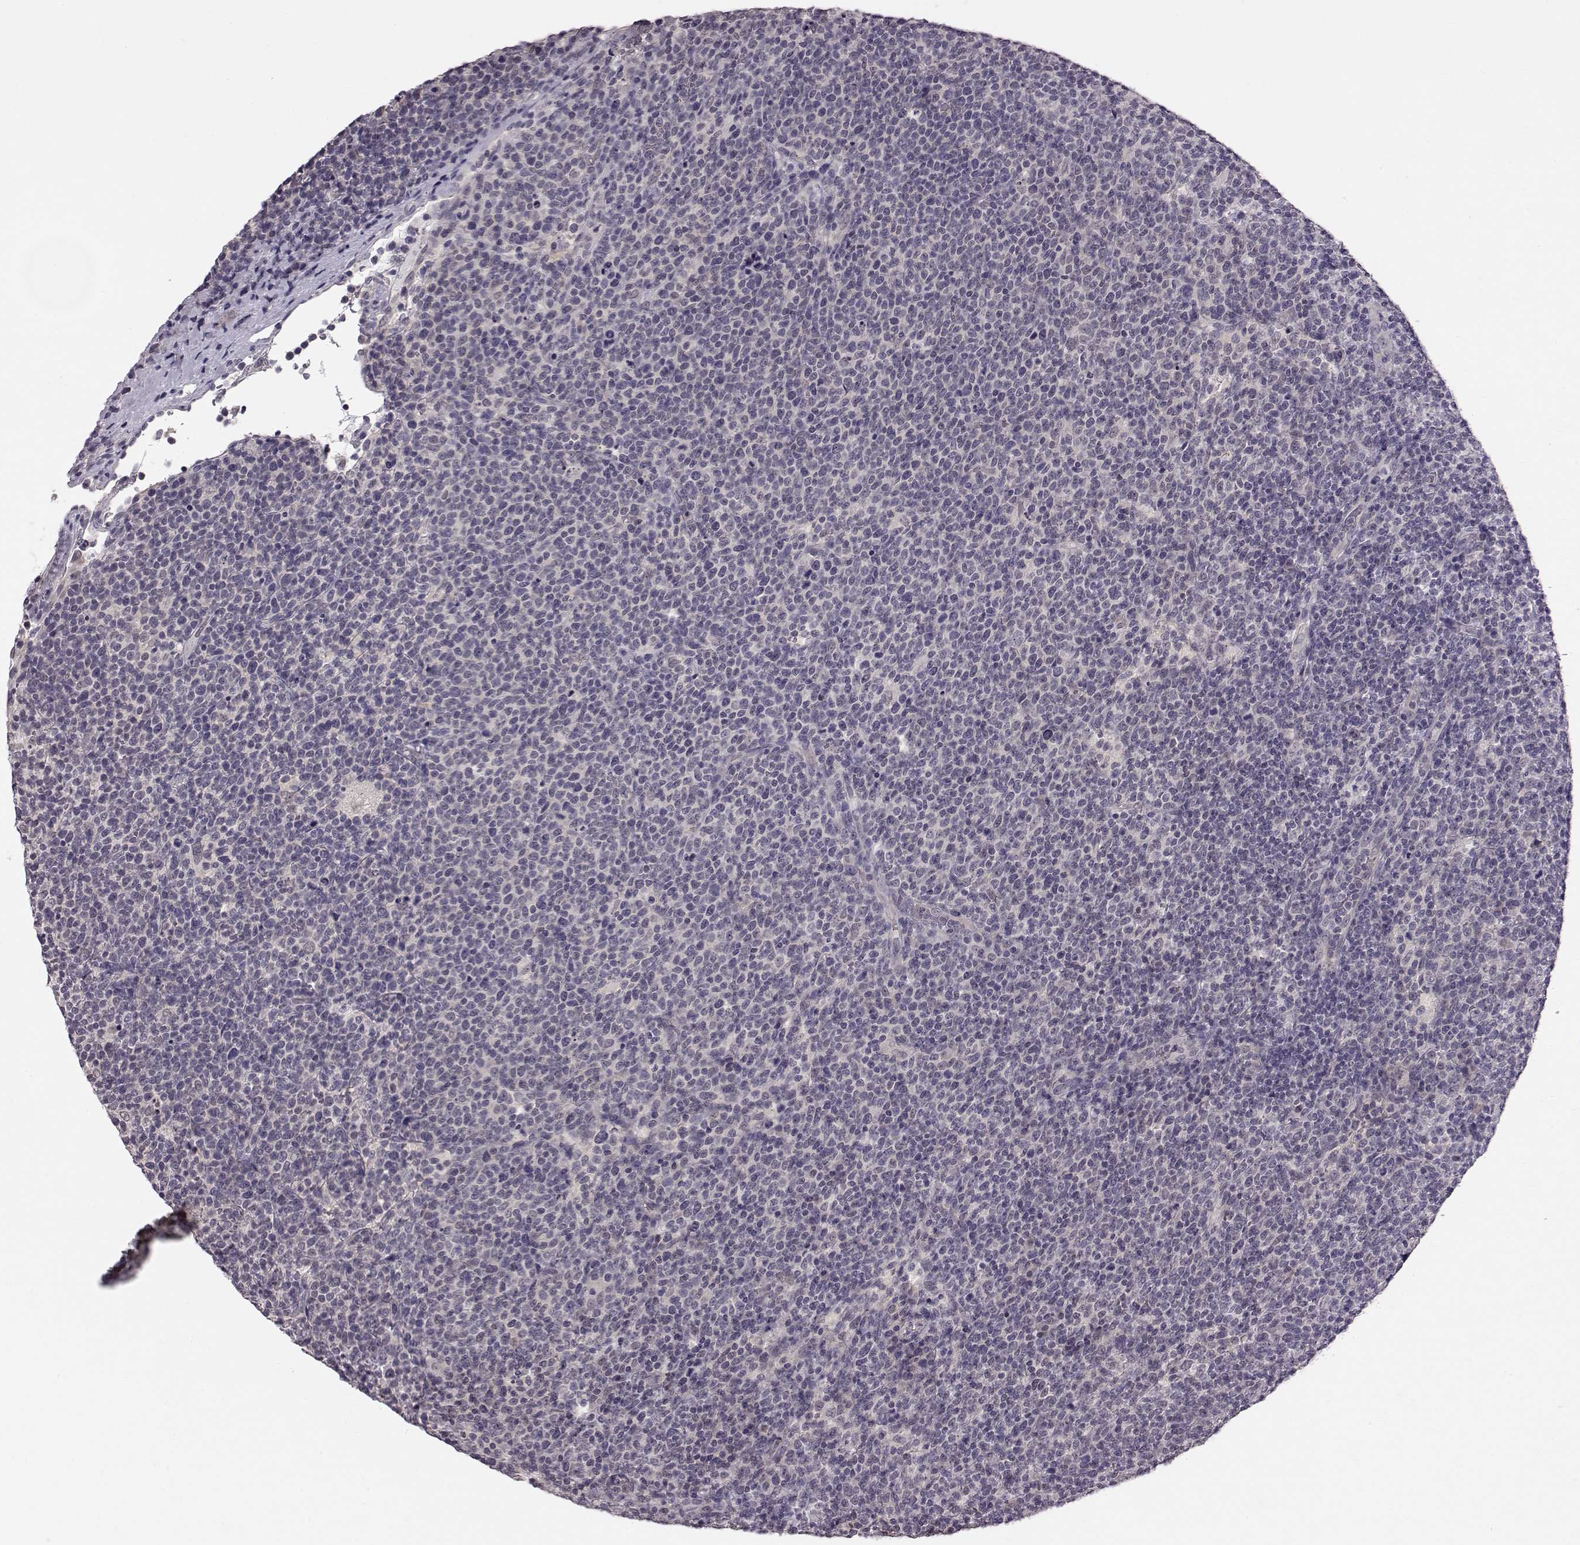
{"staining": {"intensity": "negative", "quantity": "none", "location": "none"}, "tissue": "lymphoma", "cell_type": "Tumor cells", "image_type": "cancer", "snomed": [{"axis": "morphology", "description": "Malignant lymphoma, non-Hodgkin's type, High grade"}, {"axis": "topography", "description": "Lymph node"}], "caption": "Human high-grade malignant lymphoma, non-Hodgkin's type stained for a protein using immunohistochemistry (IHC) displays no positivity in tumor cells.", "gene": "C10orf62", "patient": {"sex": "male", "age": 61}}